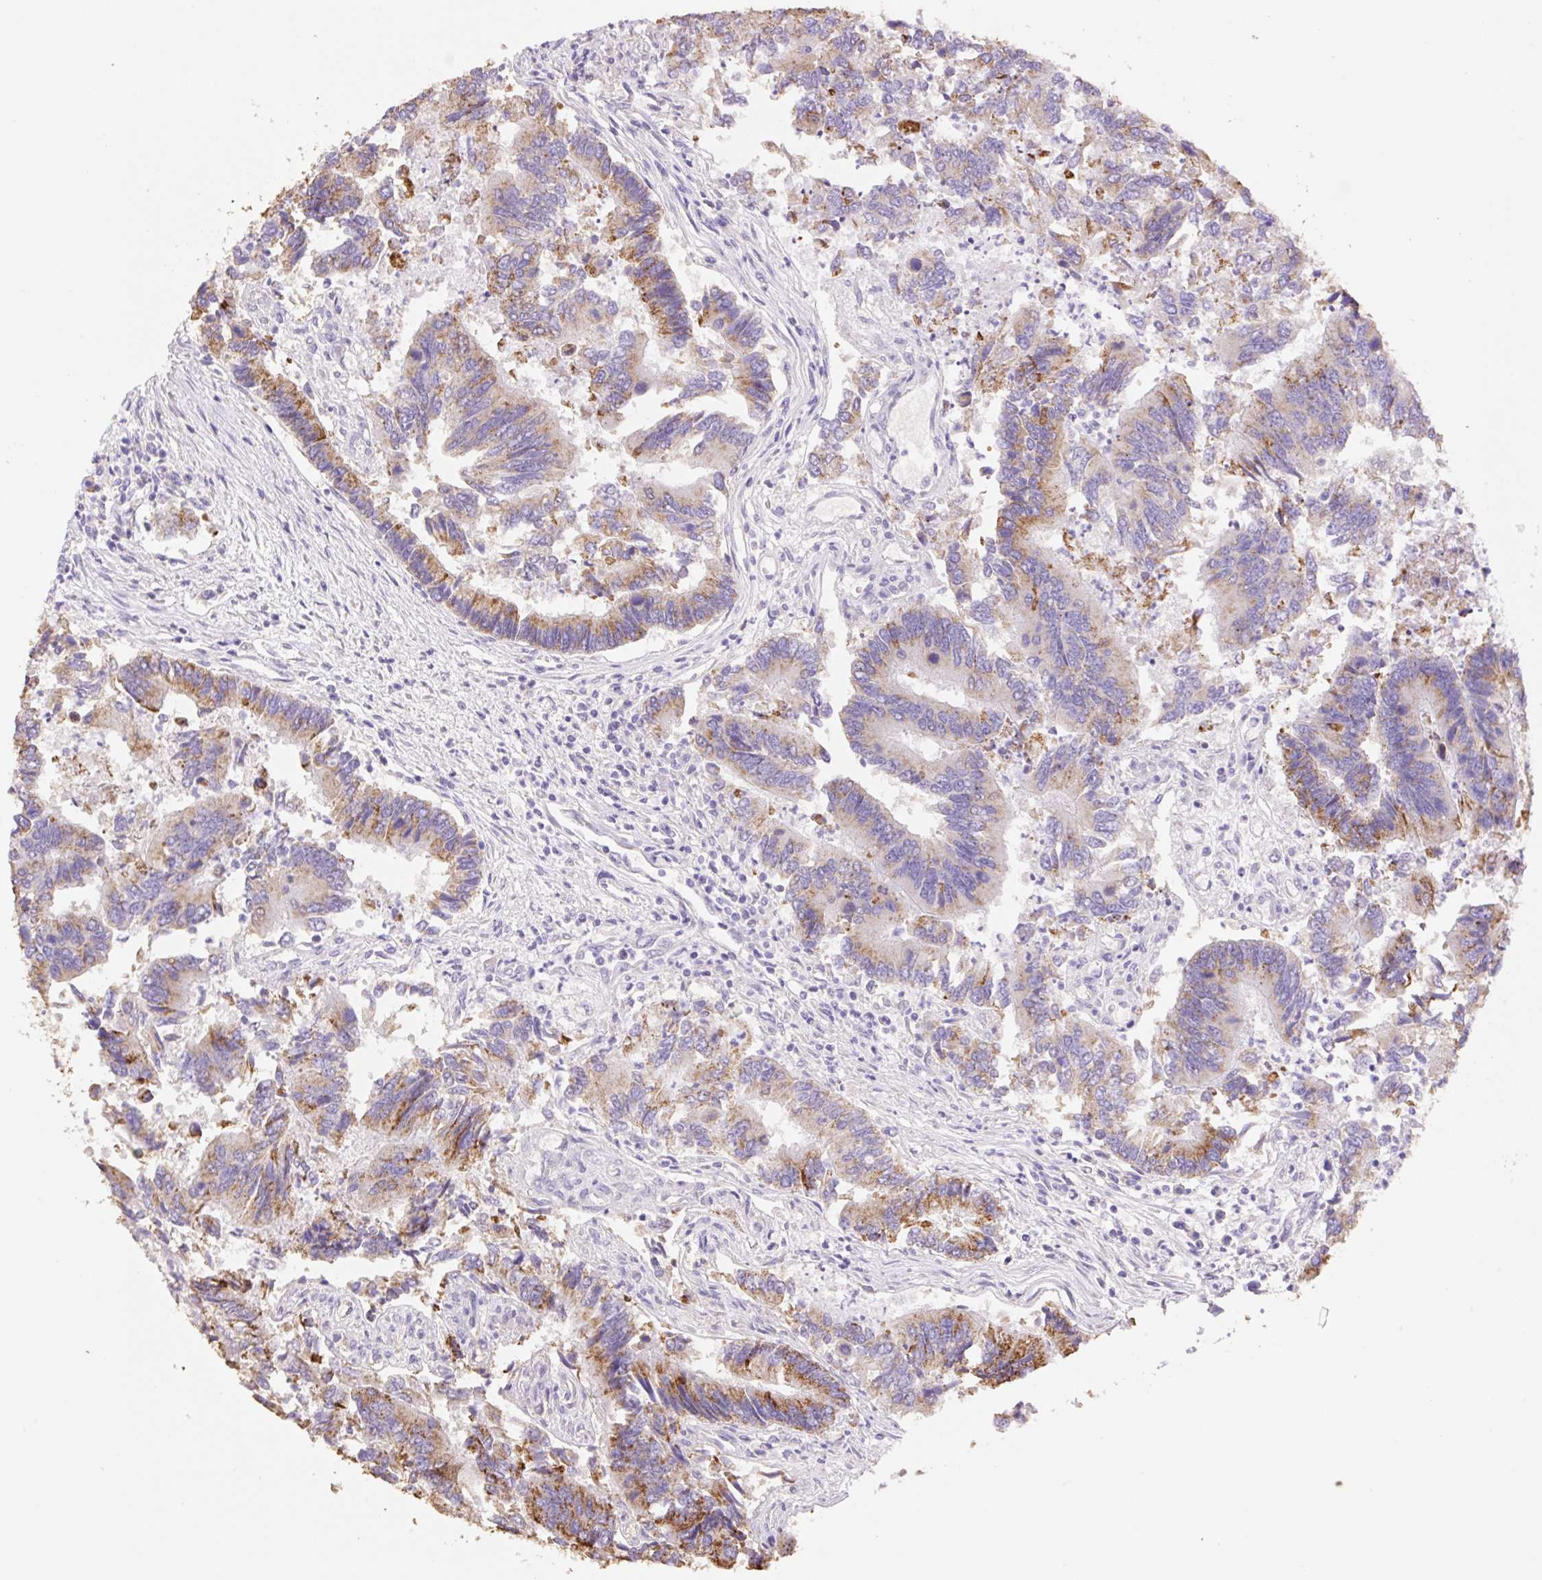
{"staining": {"intensity": "moderate", "quantity": ">75%", "location": "cytoplasmic/membranous"}, "tissue": "colorectal cancer", "cell_type": "Tumor cells", "image_type": "cancer", "snomed": [{"axis": "morphology", "description": "Adenocarcinoma, NOS"}, {"axis": "topography", "description": "Colon"}], "caption": "The immunohistochemical stain shows moderate cytoplasmic/membranous expression in tumor cells of adenocarcinoma (colorectal) tissue. (IHC, brightfield microscopy, high magnification).", "gene": "COPZ2", "patient": {"sex": "female", "age": 67}}